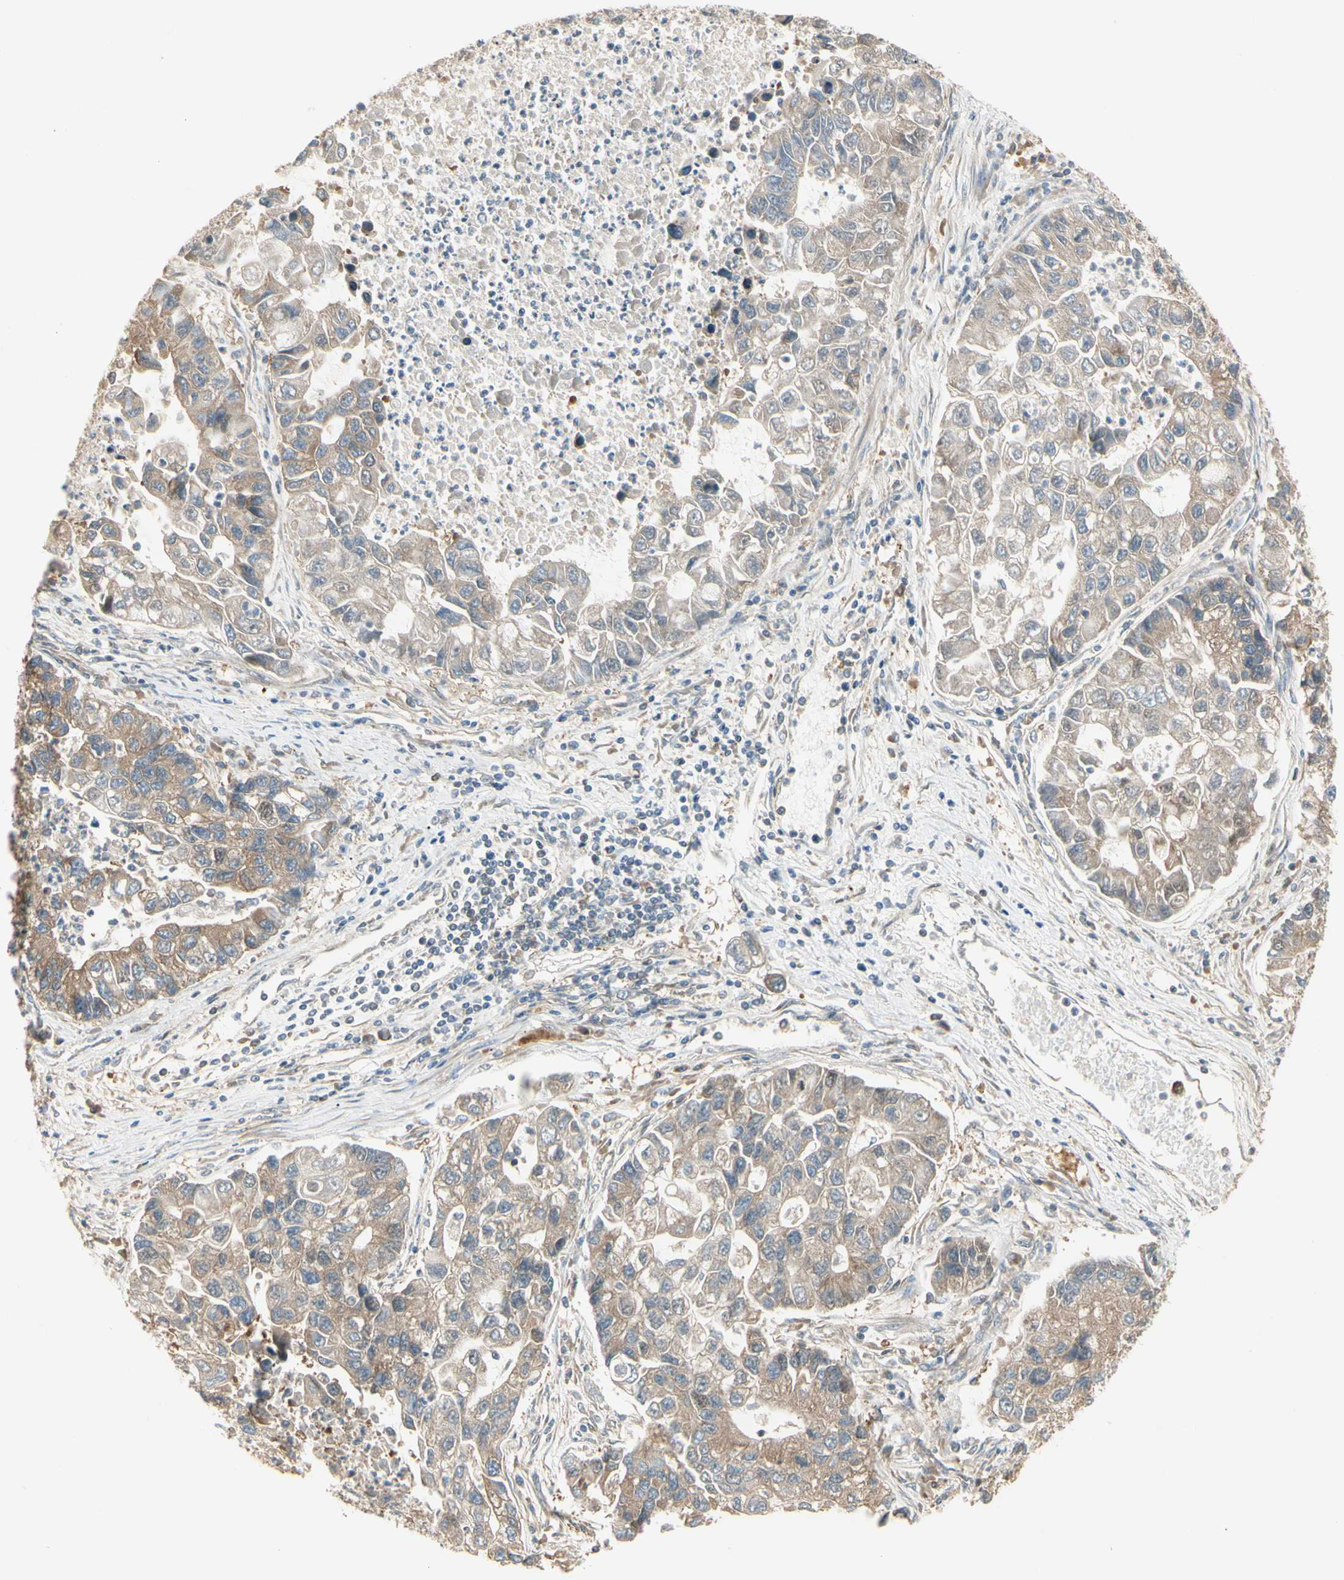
{"staining": {"intensity": "moderate", "quantity": ">75%", "location": "cytoplasmic/membranous"}, "tissue": "lung cancer", "cell_type": "Tumor cells", "image_type": "cancer", "snomed": [{"axis": "morphology", "description": "Adenocarcinoma, NOS"}, {"axis": "topography", "description": "Lung"}], "caption": "Lung cancer (adenocarcinoma) stained with a brown dye shows moderate cytoplasmic/membranous positive staining in about >75% of tumor cells.", "gene": "IRAG1", "patient": {"sex": "female", "age": 51}}